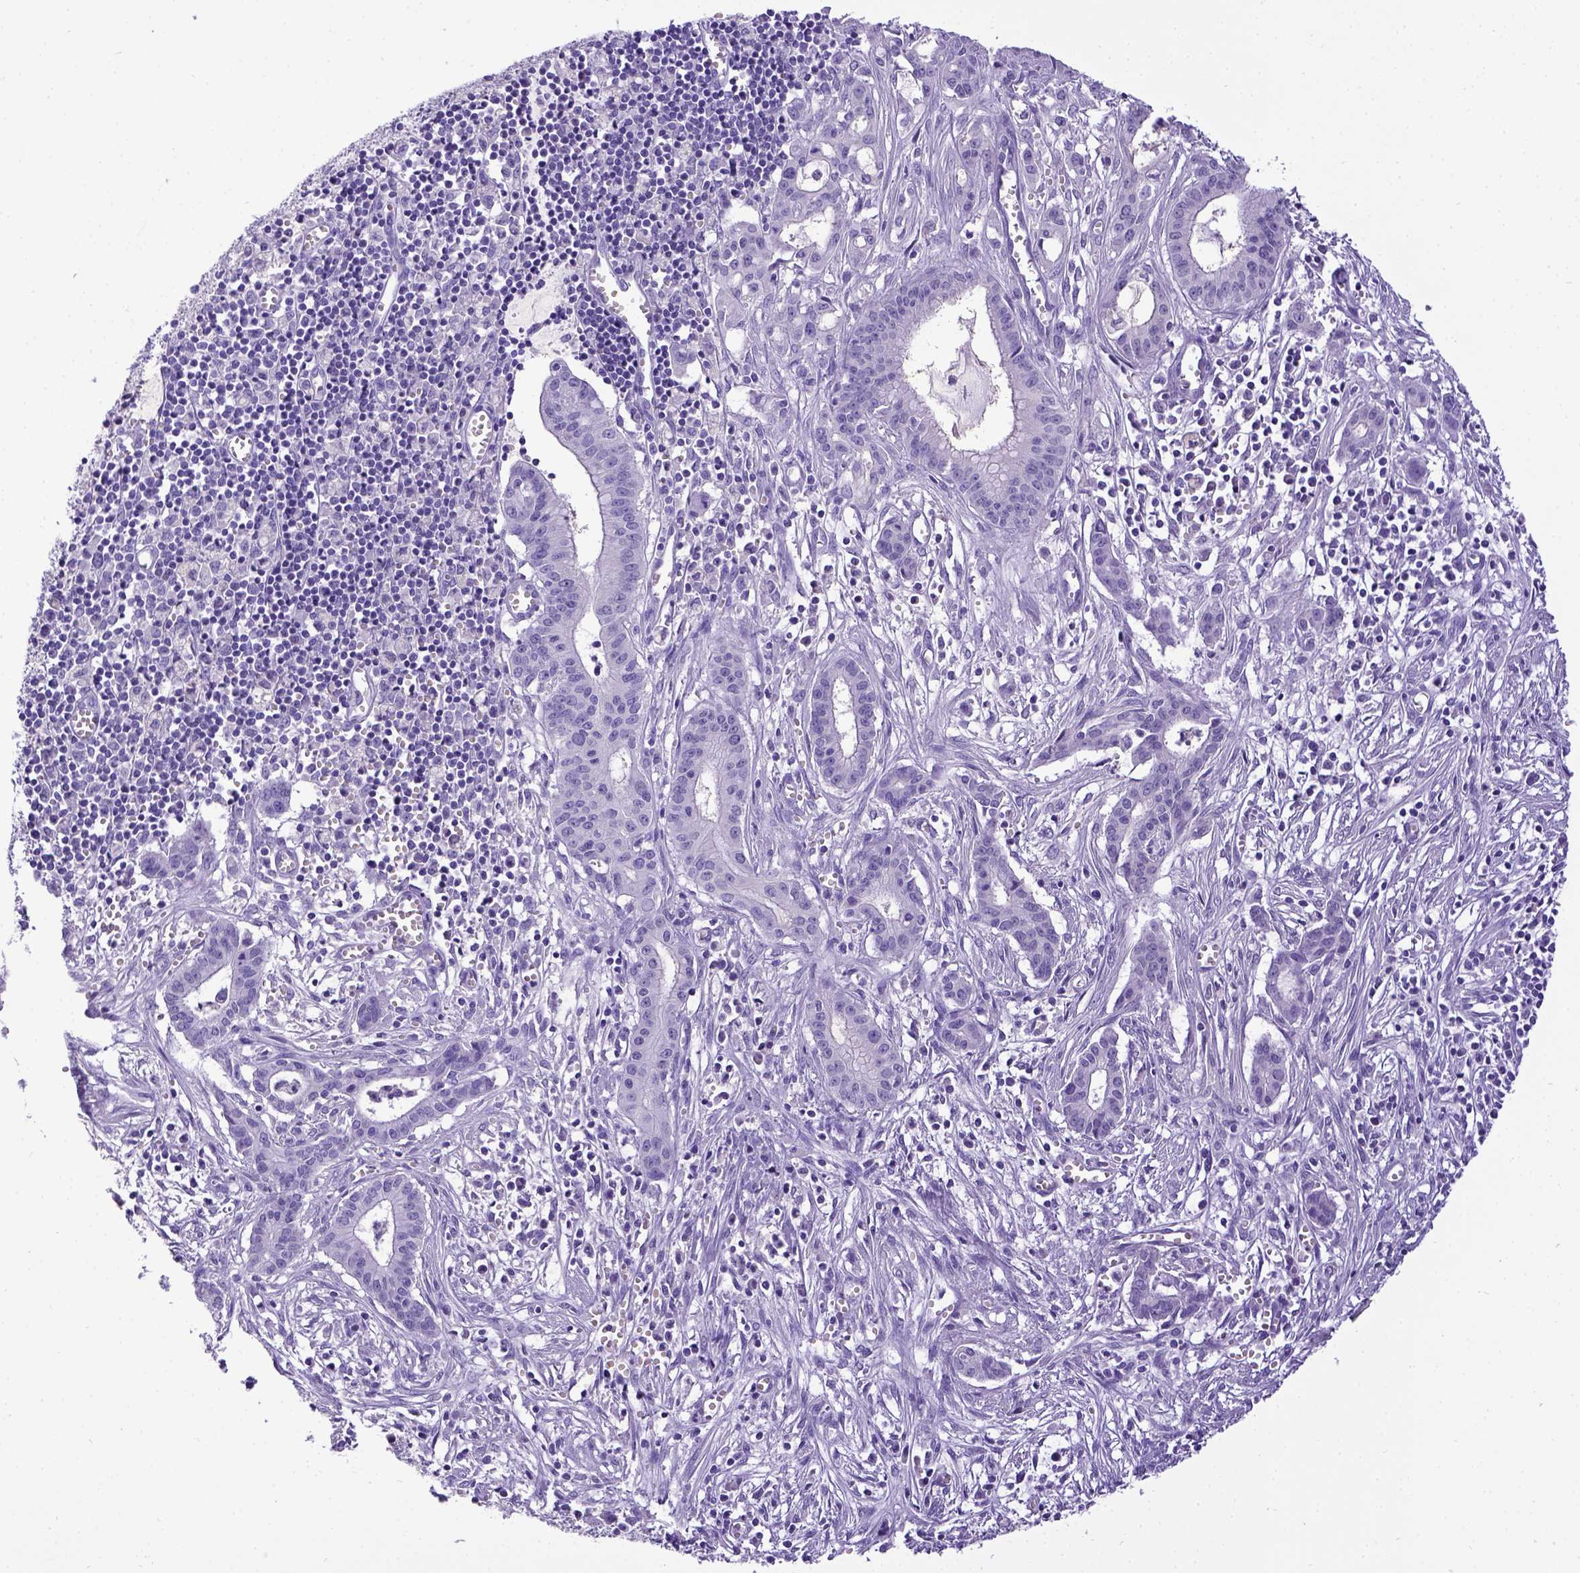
{"staining": {"intensity": "negative", "quantity": "none", "location": "none"}, "tissue": "pancreatic cancer", "cell_type": "Tumor cells", "image_type": "cancer", "snomed": [{"axis": "morphology", "description": "Adenocarcinoma, NOS"}, {"axis": "topography", "description": "Pancreas"}], "caption": "An image of human pancreatic cancer (adenocarcinoma) is negative for staining in tumor cells.", "gene": "ESR1", "patient": {"sex": "male", "age": 48}}